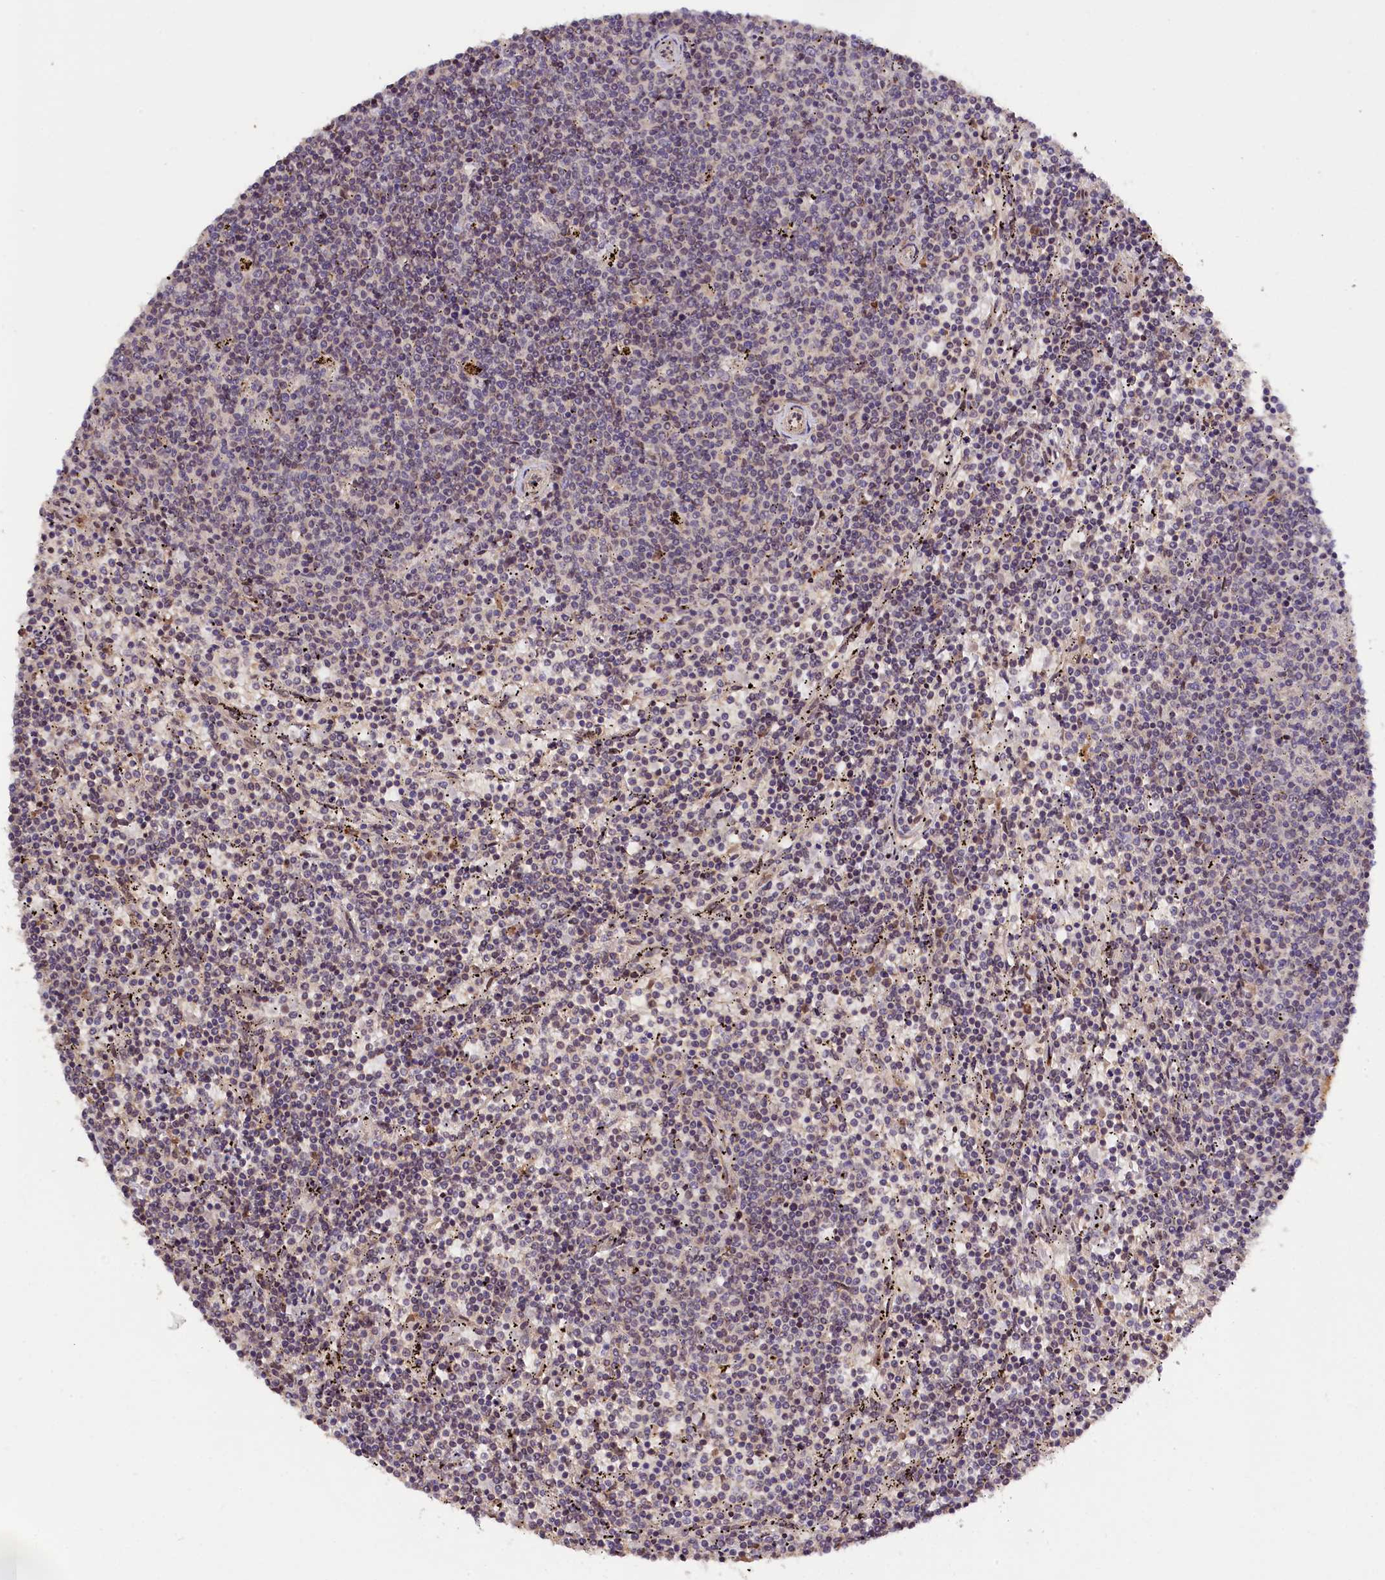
{"staining": {"intensity": "negative", "quantity": "none", "location": "none"}, "tissue": "lymphoma", "cell_type": "Tumor cells", "image_type": "cancer", "snomed": [{"axis": "morphology", "description": "Malignant lymphoma, non-Hodgkin's type, Low grade"}, {"axis": "topography", "description": "Spleen"}], "caption": "Immunohistochemical staining of human low-grade malignant lymphoma, non-Hodgkin's type exhibits no significant staining in tumor cells. (Immunohistochemistry (ihc), brightfield microscopy, high magnification).", "gene": "ZNF480", "patient": {"sex": "female", "age": 50}}